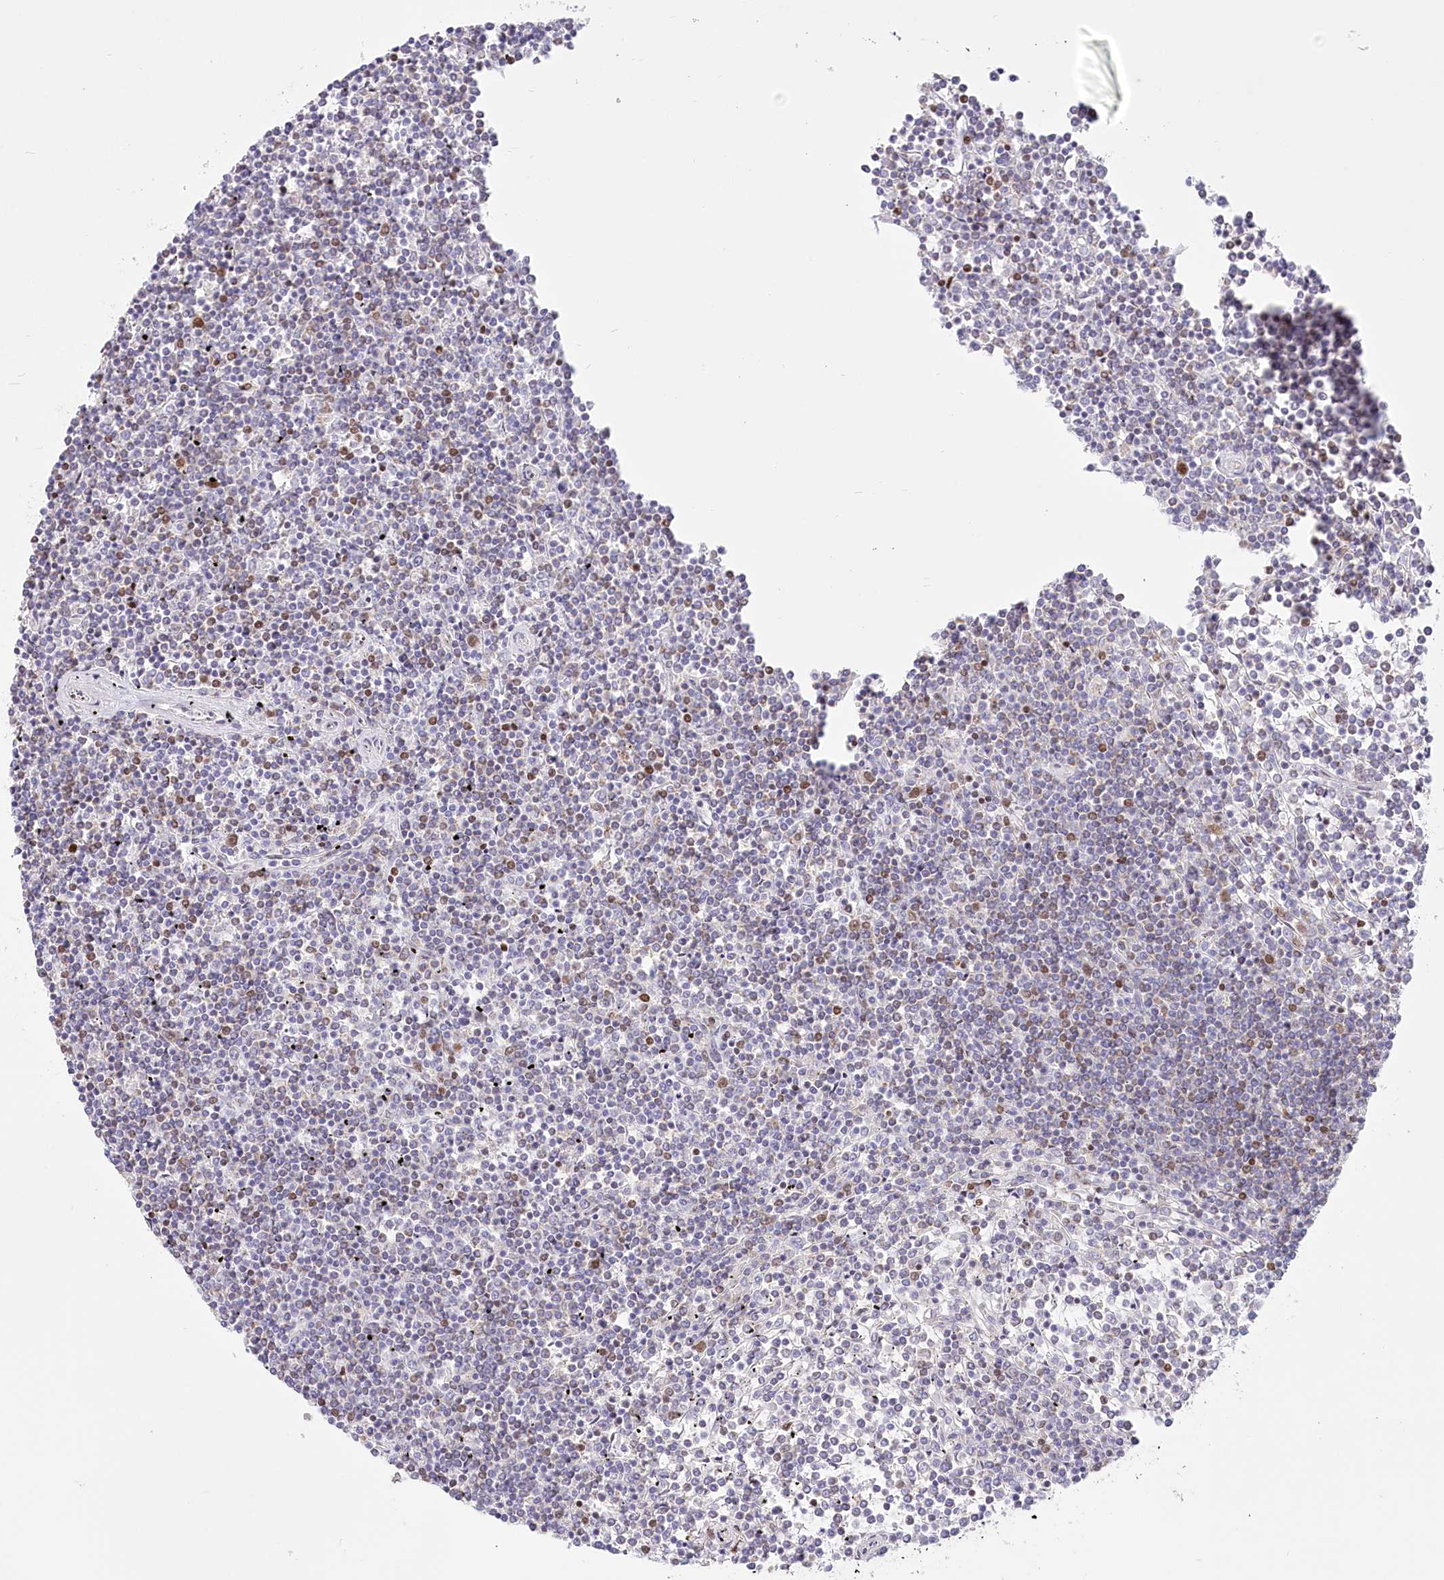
{"staining": {"intensity": "moderate", "quantity": "<25%", "location": "nuclear"}, "tissue": "lymphoma", "cell_type": "Tumor cells", "image_type": "cancer", "snomed": [{"axis": "morphology", "description": "Malignant lymphoma, non-Hodgkin's type, Low grade"}, {"axis": "topography", "description": "Spleen"}], "caption": "Immunohistochemical staining of lymphoma displays low levels of moderate nuclear protein staining in about <25% of tumor cells.", "gene": "PYURF", "patient": {"sex": "female", "age": 19}}